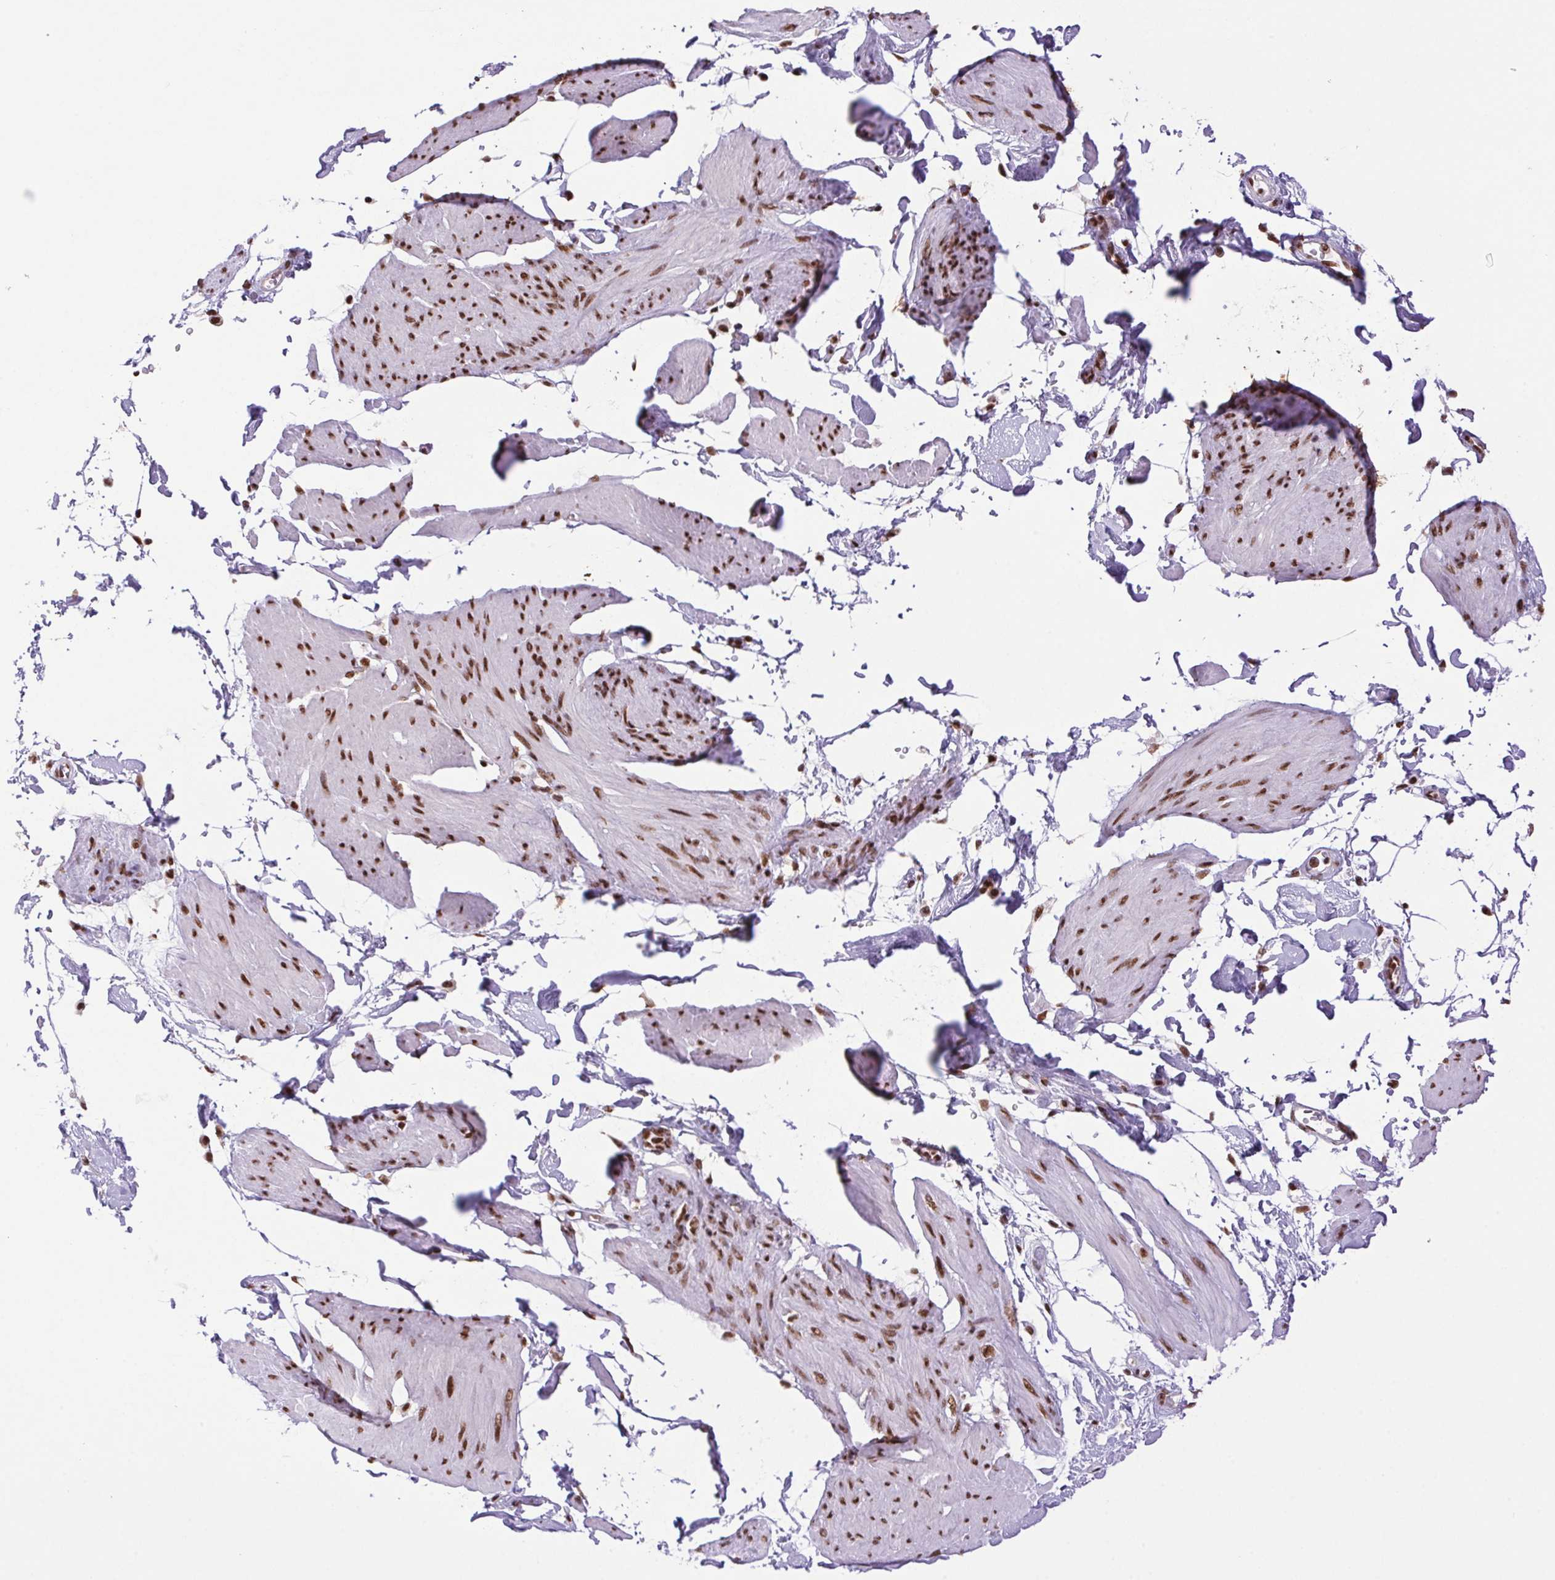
{"staining": {"intensity": "strong", "quantity": "25%-75%", "location": "nuclear"}, "tissue": "smooth muscle", "cell_type": "Smooth muscle cells", "image_type": "normal", "snomed": [{"axis": "morphology", "description": "Normal tissue, NOS"}, {"axis": "topography", "description": "Adipose tissue"}, {"axis": "topography", "description": "Smooth muscle"}, {"axis": "topography", "description": "Peripheral nerve tissue"}], "caption": "Protein analysis of unremarkable smooth muscle exhibits strong nuclear positivity in approximately 25%-75% of smooth muscle cells.", "gene": "ZNF207", "patient": {"sex": "male", "age": 83}}